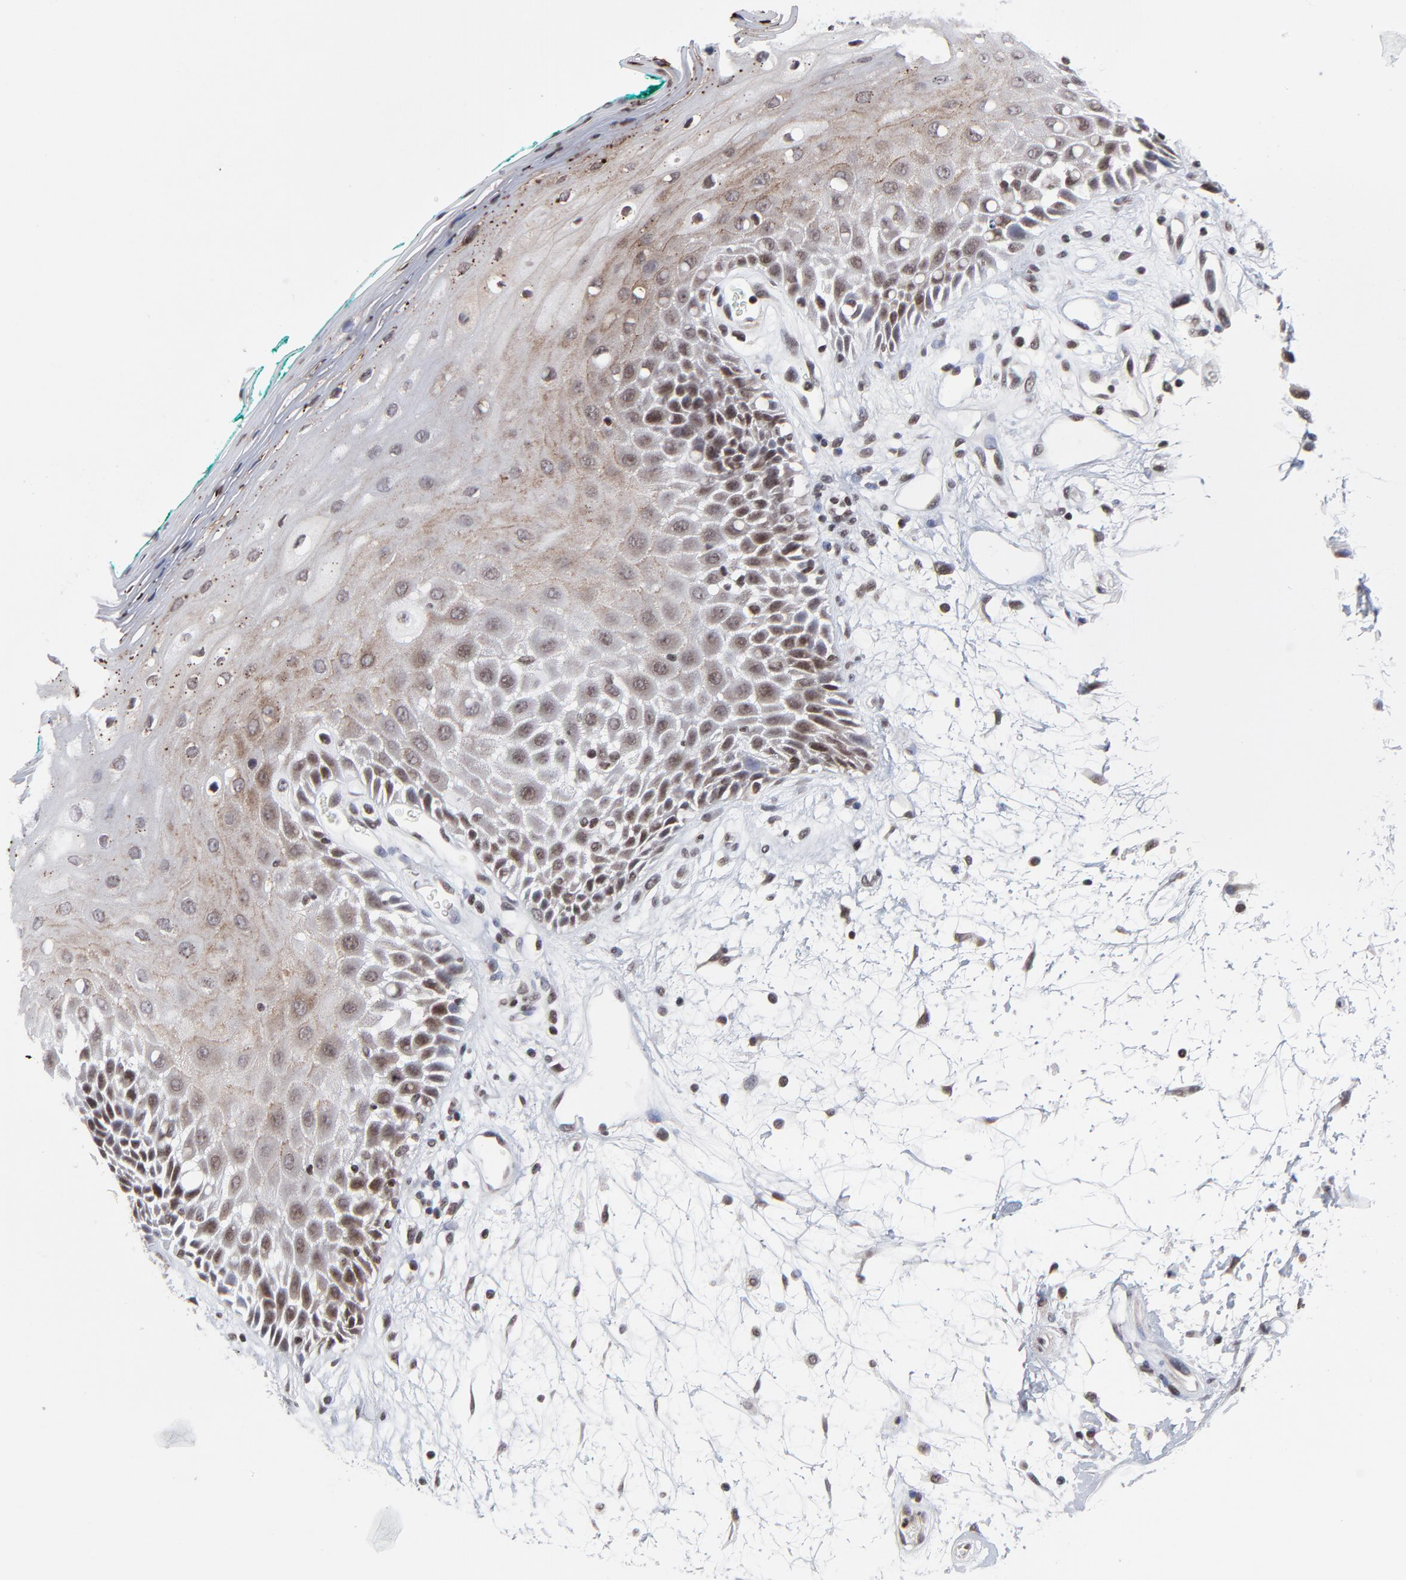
{"staining": {"intensity": "moderate", "quantity": "25%-75%", "location": "nuclear"}, "tissue": "oral mucosa", "cell_type": "Squamous epithelial cells", "image_type": "normal", "snomed": [{"axis": "morphology", "description": "Normal tissue, NOS"}, {"axis": "morphology", "description": "Squamous cell carcinoma, NOS"}, {"axis": "topography", "description": "Skeletal muscle"}, {"axis": "topography", "description": "Oral tissue"}, {"axis": "topography", "description": "Head-Neck"}], "caption": "The micrograph displays a brown stain indicating the presence of a protein in the nuclear of squamous epithelial cells in oral mucosa.", "gene": "ZNF777", "patient": {"sex": "female", "age": 84}}